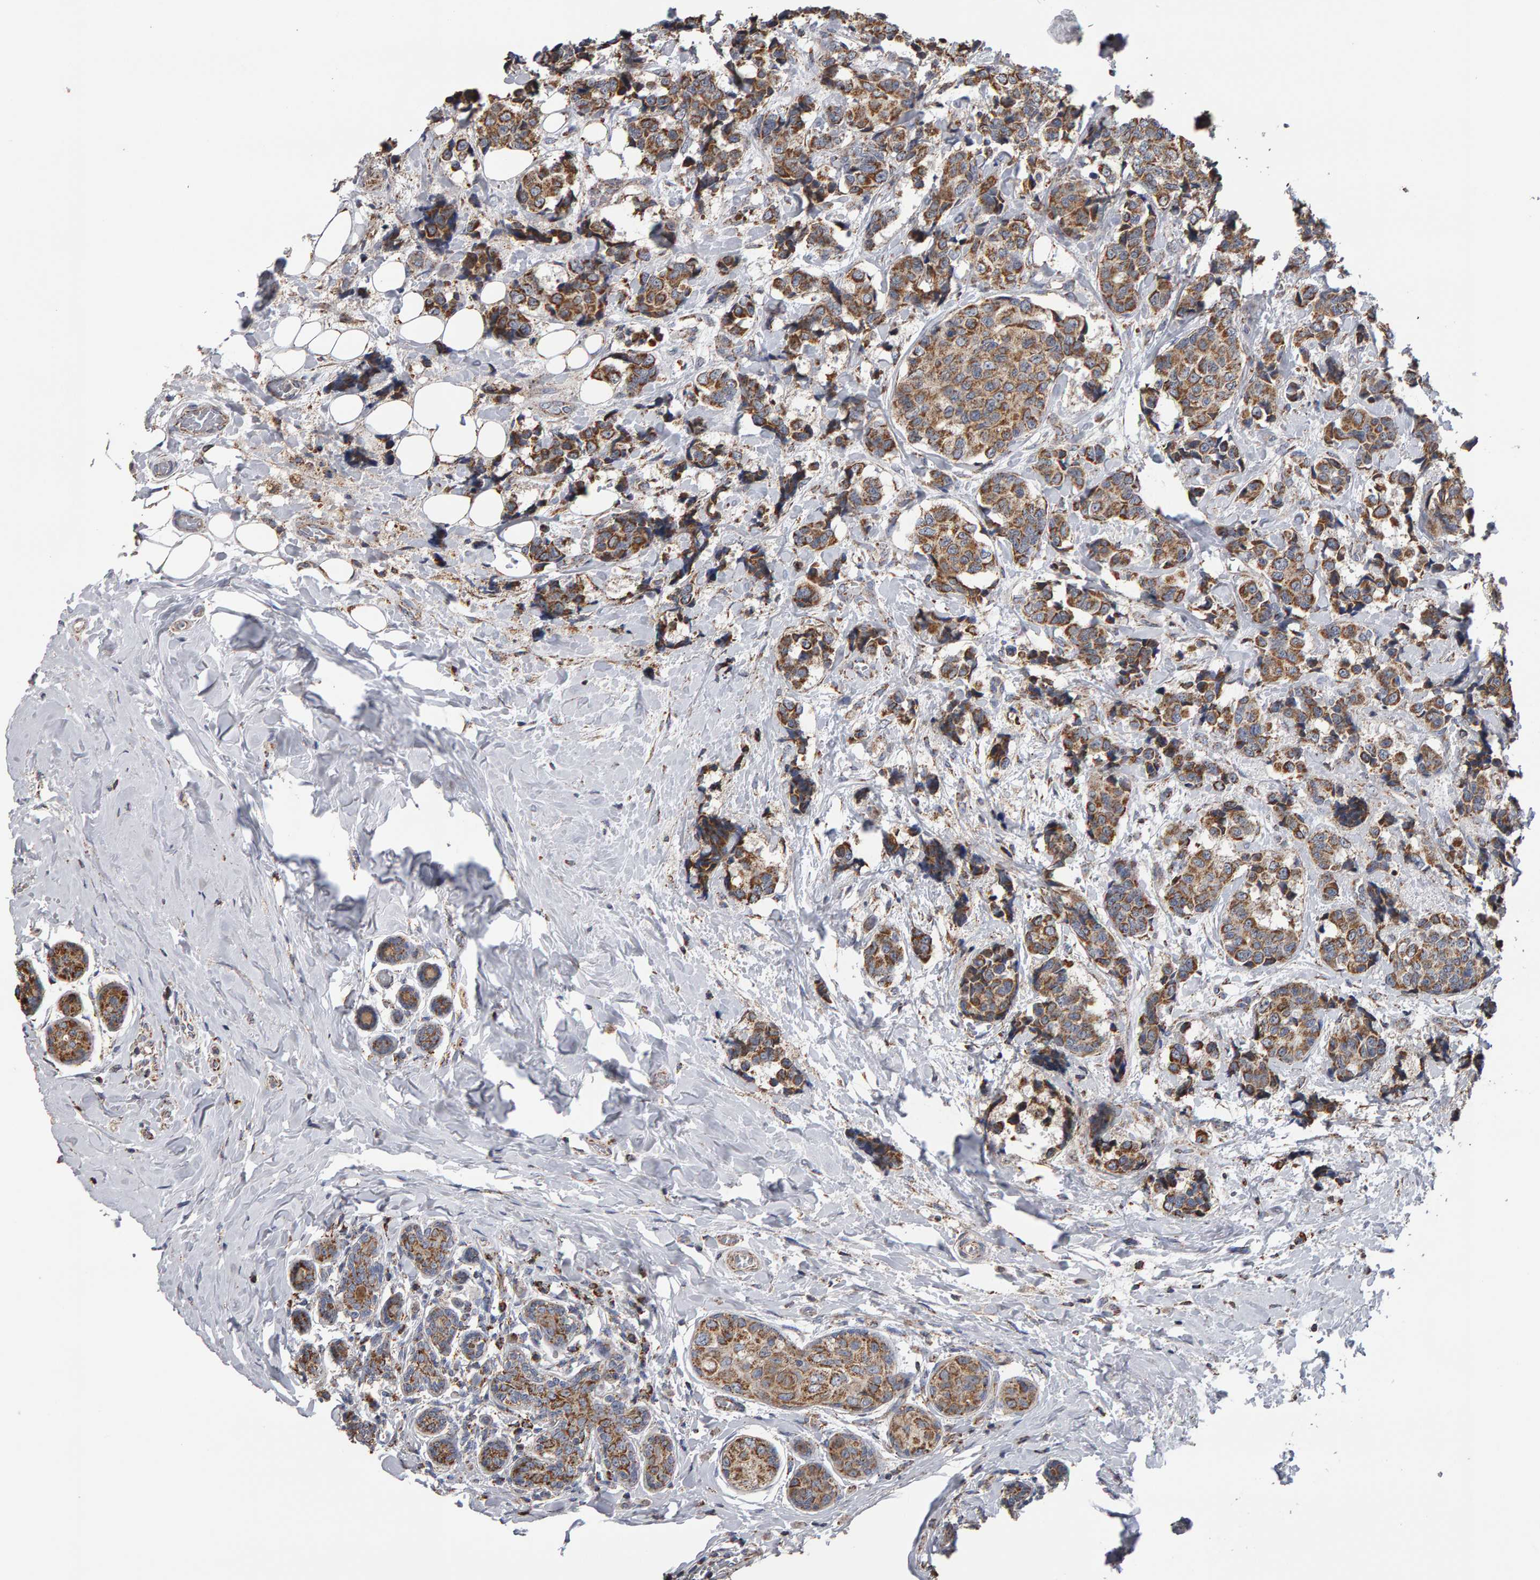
{"staining": {"intensity": "moderate", "quantity": ">75%", "location": "cytoplasmic/membranous"}, "tissue": "breast cancer", "cell_type": "Tumor cells", "image_type": "cancer", "snomed": [{"axis": "morphology", "description": "Normal tissue, NOS"}, {"axis": "morphology", "description": "Duct carcinoma"}, {"axis": "topography", "description": "Breast"}], "caption": "This micrograph exhibits breast cancer stained with immunohistochemistry (IHC) to label a protein in brown. The cytoplasmic/membranous of tumor cells show moderate positivity for the protein. Nuclei are counter-stained blue.", "gene": "TOM1L1", "patient": {"sex": "female", "age": 43}}